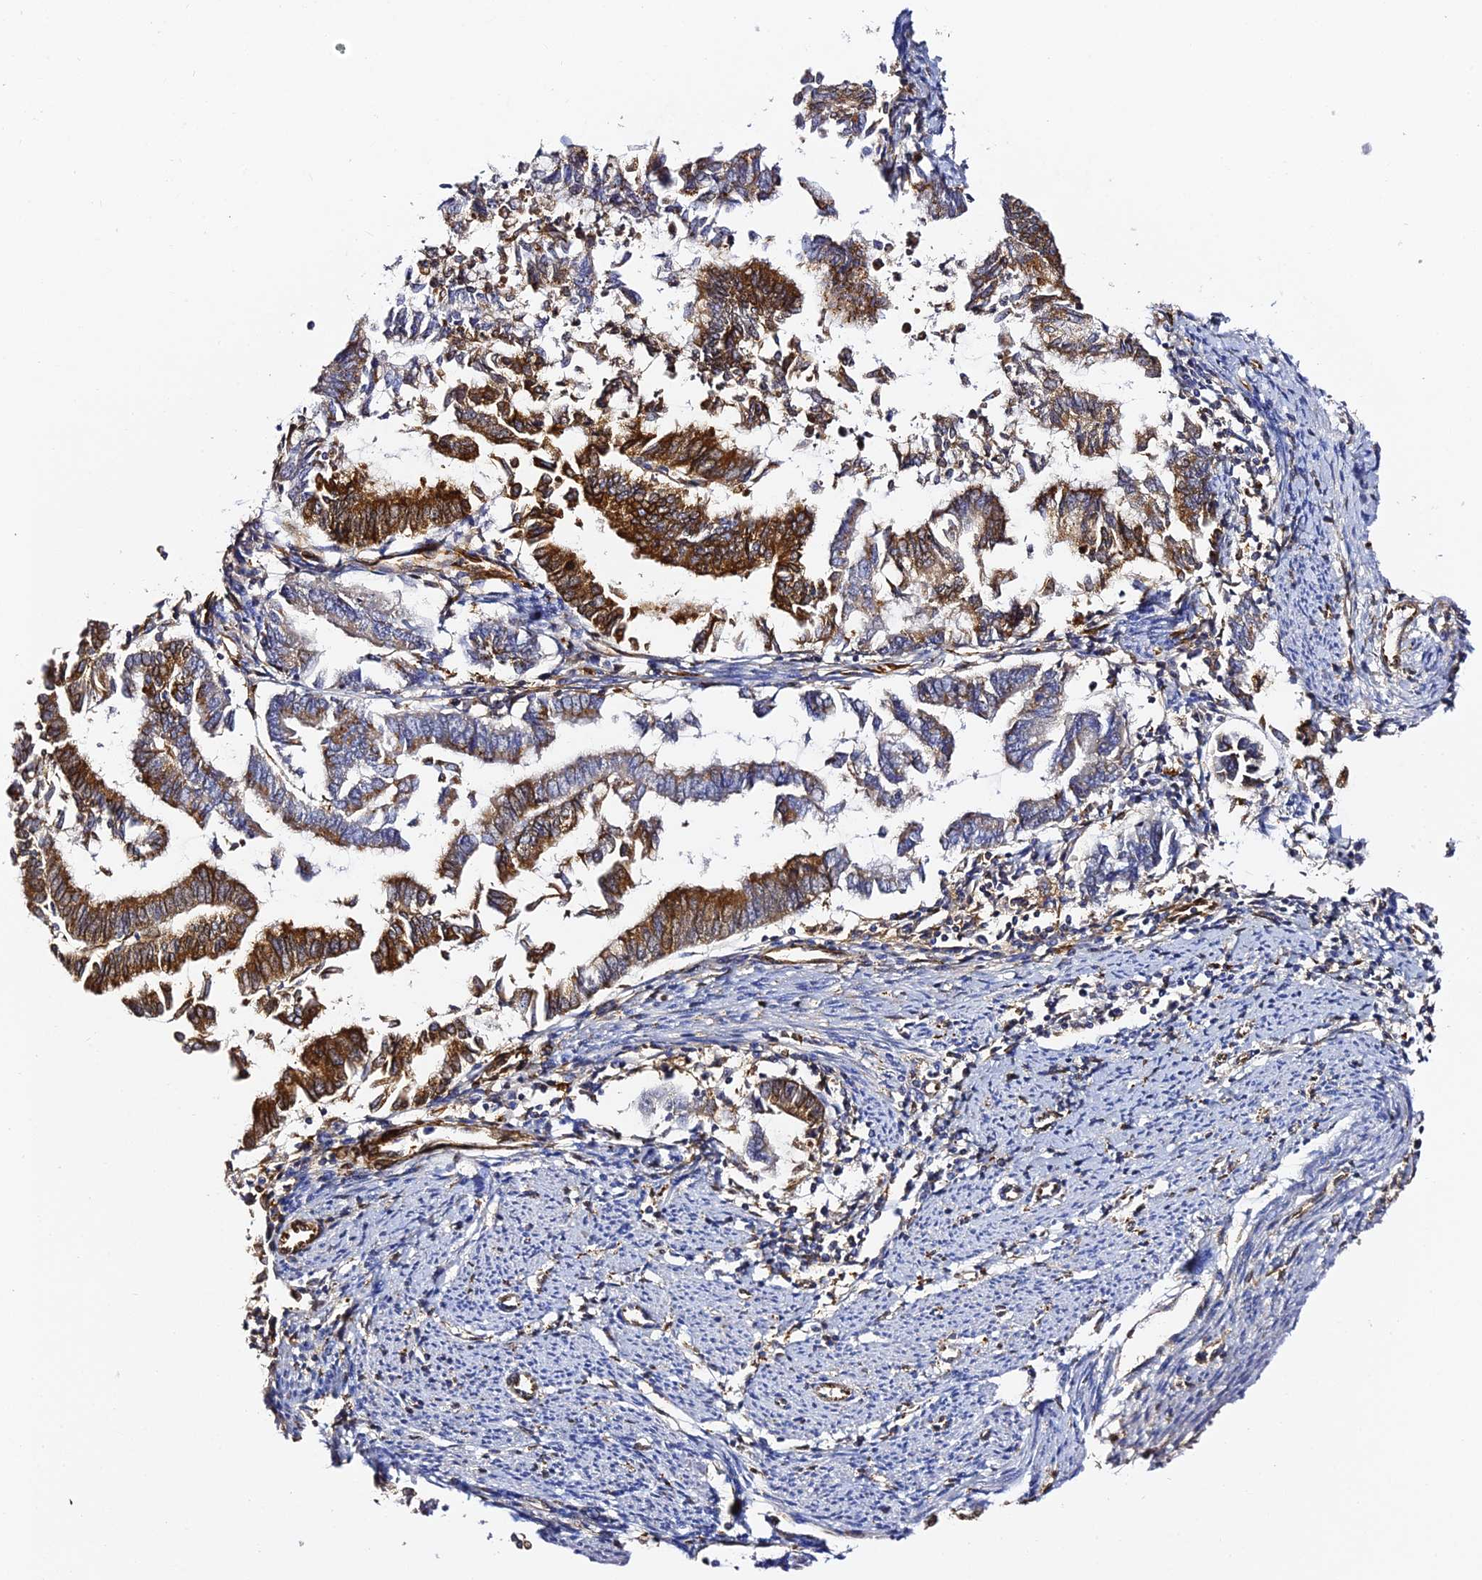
{"staining": {"intensity": "strong", "quantity": "25%-75%", "location": "cytoplasmic/membranous"}, "tissue": "endometrial cancer", "cell_type": "Tumor cells", "image_type": "cancer", "snomed": [{"axis": "morphology", "description": "Adenocarcinoma, NOS"}, {"axis": "topography", "description": "Endometrium"}], "caption": "Immunohistochemistry image of human endometrial cancer (adenocarcinoma) stained for a protein (brown), which displays high levels of strong cytoplasmic/membranous expression in about 25%-75% of tumor cells.", "gene": "TRPV2", "patient": {"sex": "female", "age": 79}}